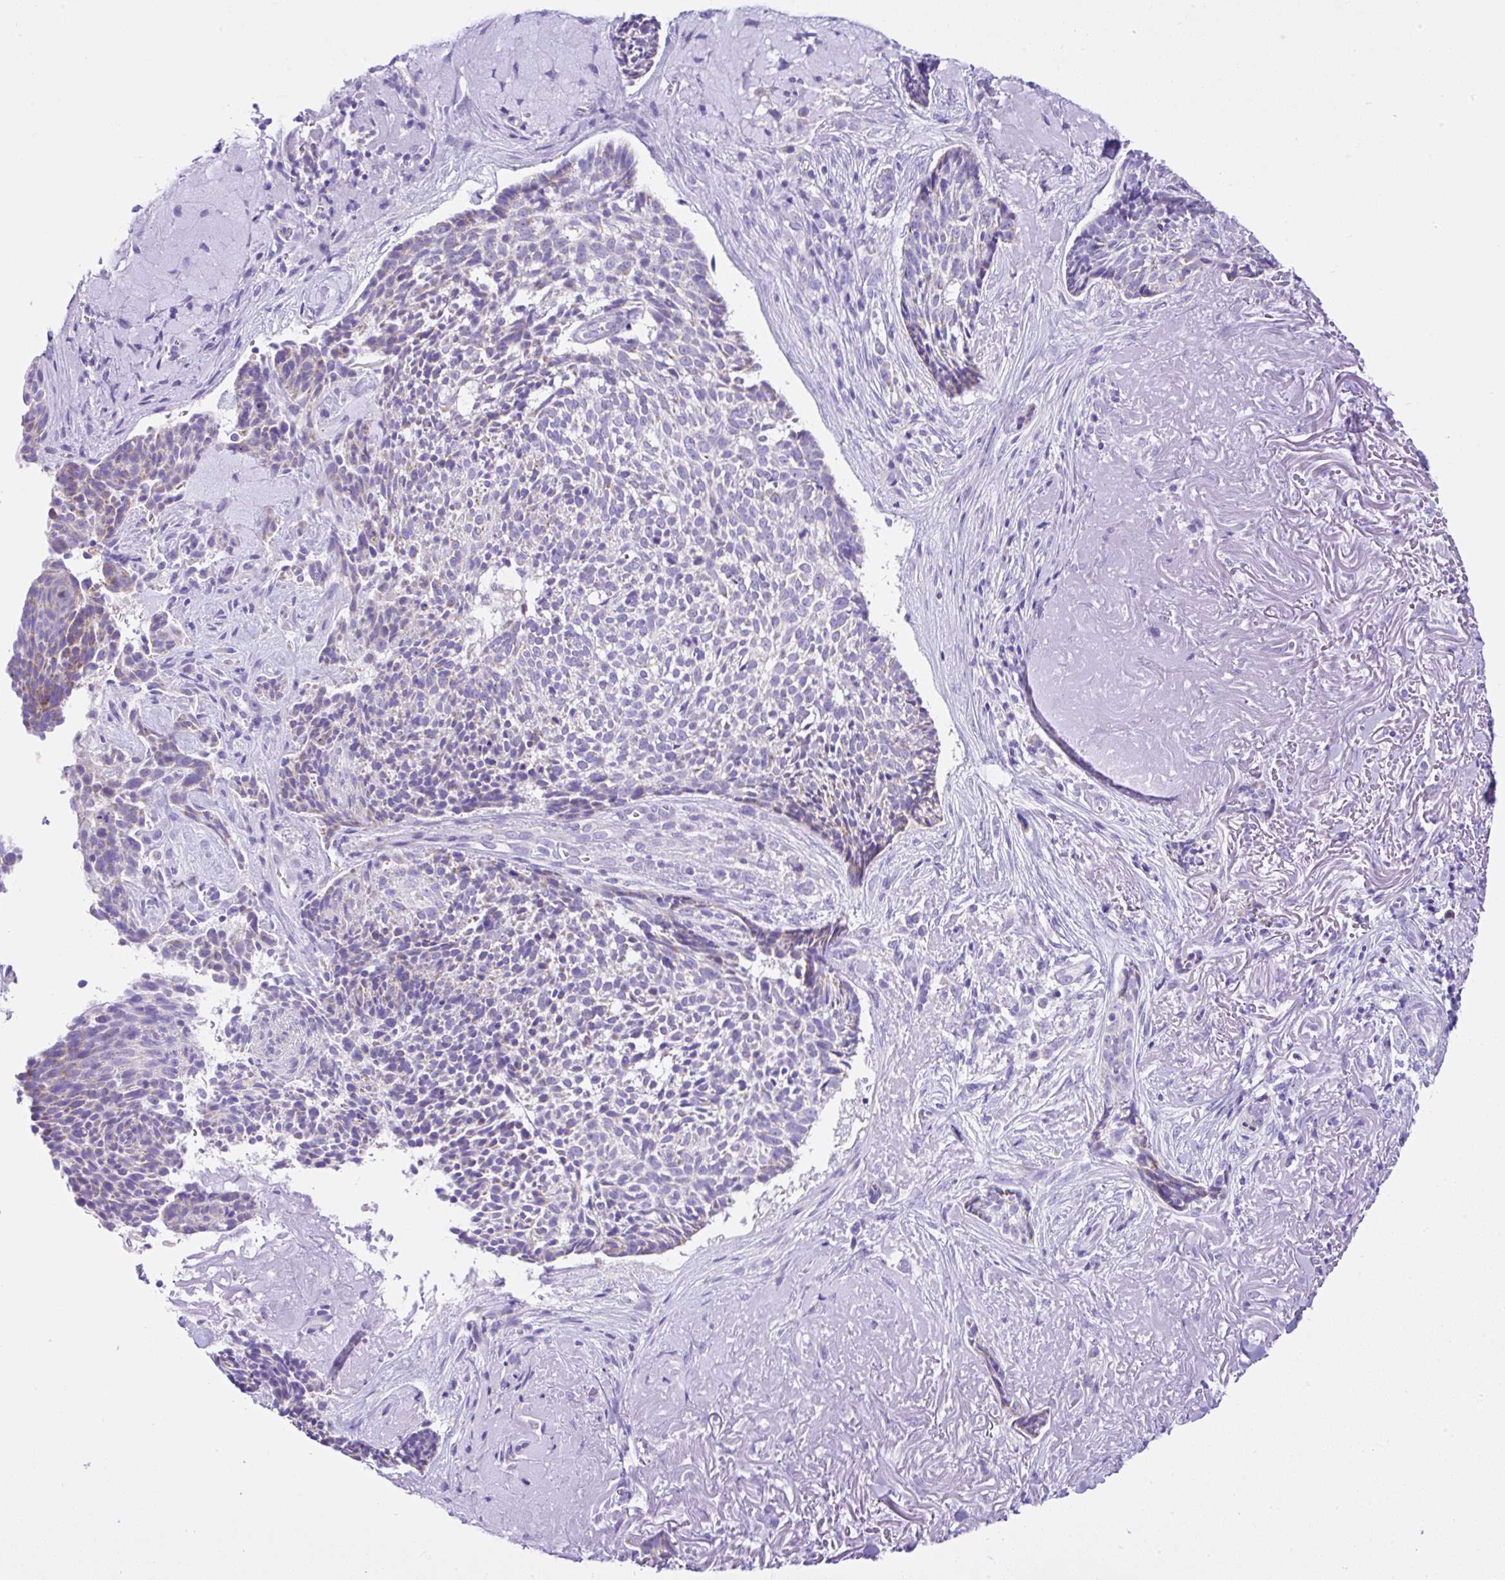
{"staining": {"intensity": "negative", "quantity": "none", "location": "none"}, "tissue": "skin cancer", "cell_type": "Tumor cells", "image_type": "cancer", "snomed": [{"axis": "morphology", "description": "Basal cell carcinoma"}, {"axis": "topography", "description": "Skin"}, {"axis": "topography", "description": "Skin of face"}], "caption": "A photomicrograph of skin basal cell carcinoma stained for a protein demonstrates no brown staining in tumor cells.", "gene": "SLC13A1", "patient": {"sex": "female", "age": 95}}